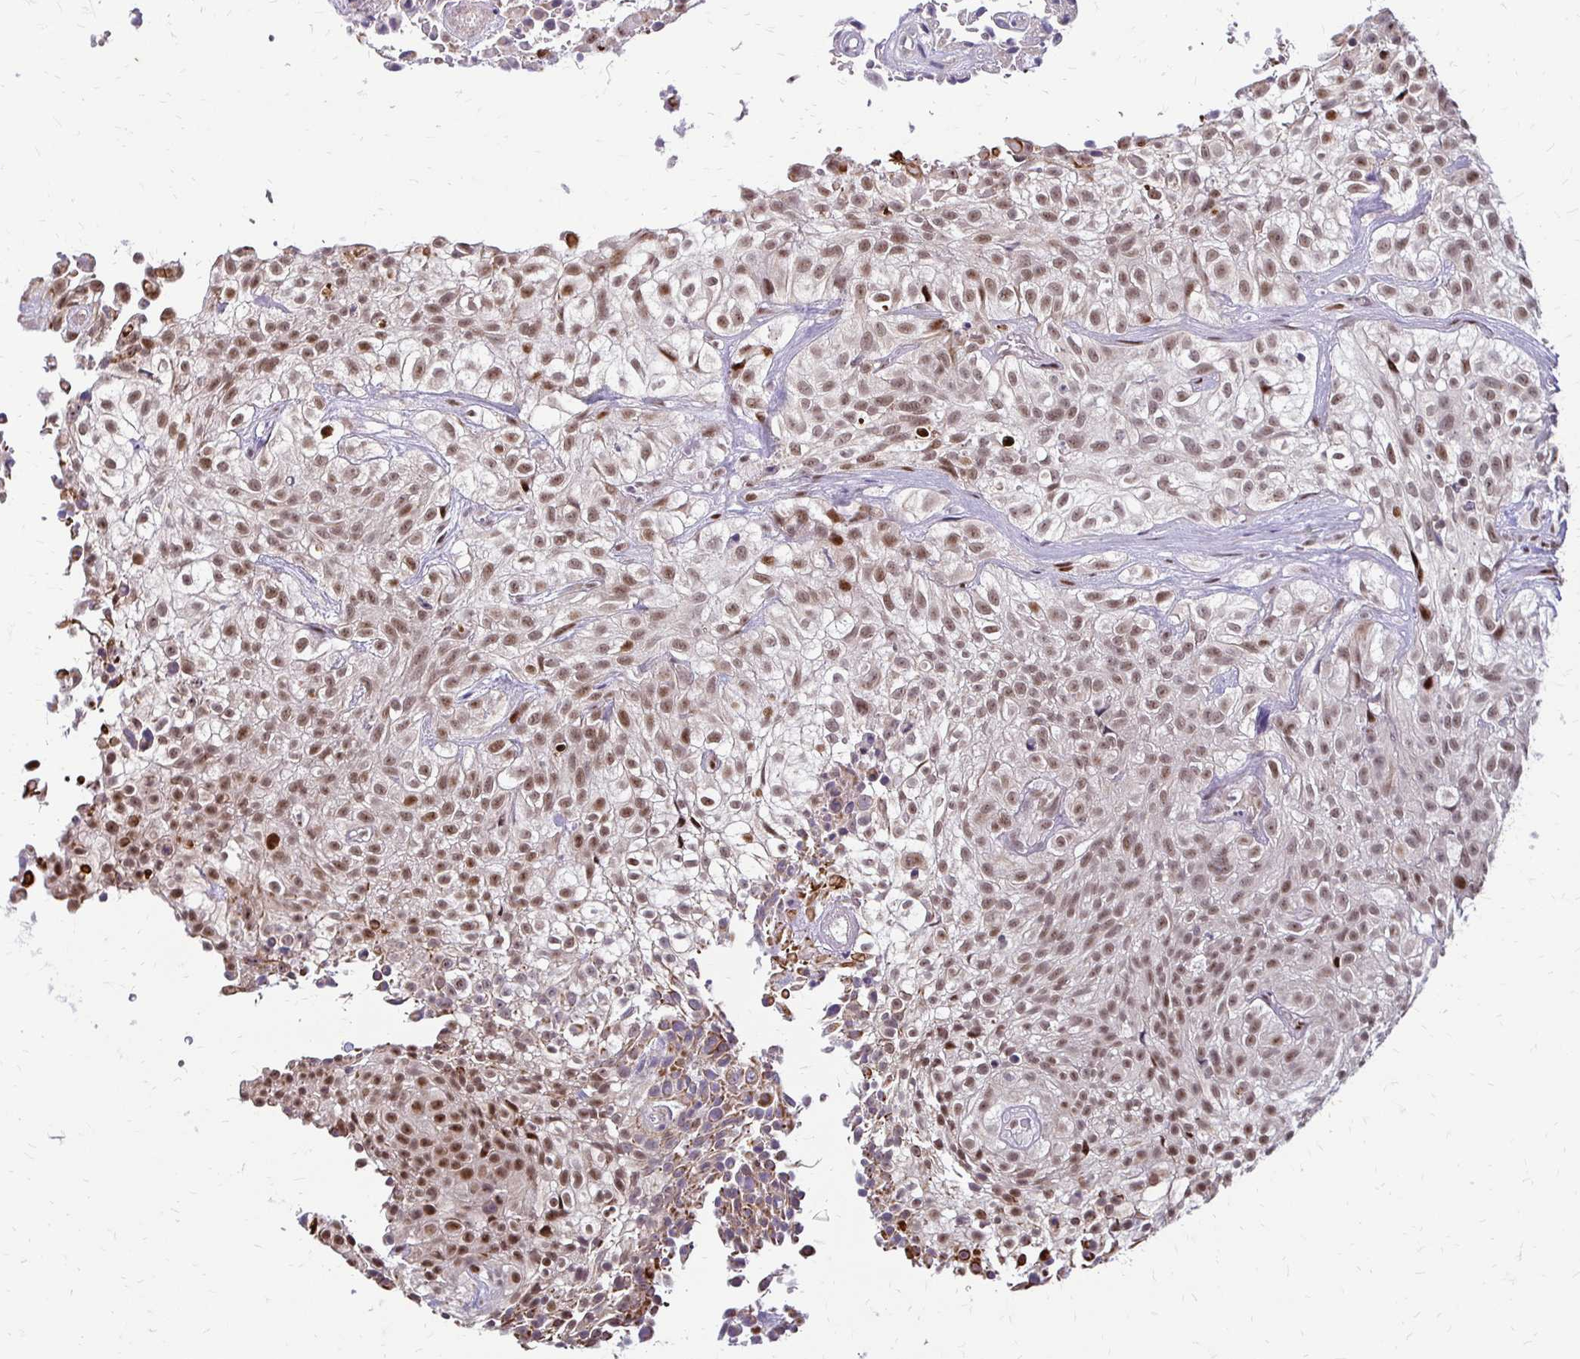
{"staining": {"intensity": "moderate", "quantity": ">75%", "location": "nuclear"}, "tissue": "urothelial cancer", "cell_type": "Tumor cells", "image_type": "cancer", "snomed": [{"axis": "morphology", "description": "Urothelial carcinoma, High grade"}, {"axis": "topography", "description": "Urinary bladder"}], "caption": "A brown stain labels moderate nuclear expression of a protein in high-grade urothelial carcinoma tumor cells.", "gene": "TRIR", "patient": {"sex": "male", "age": 56}}